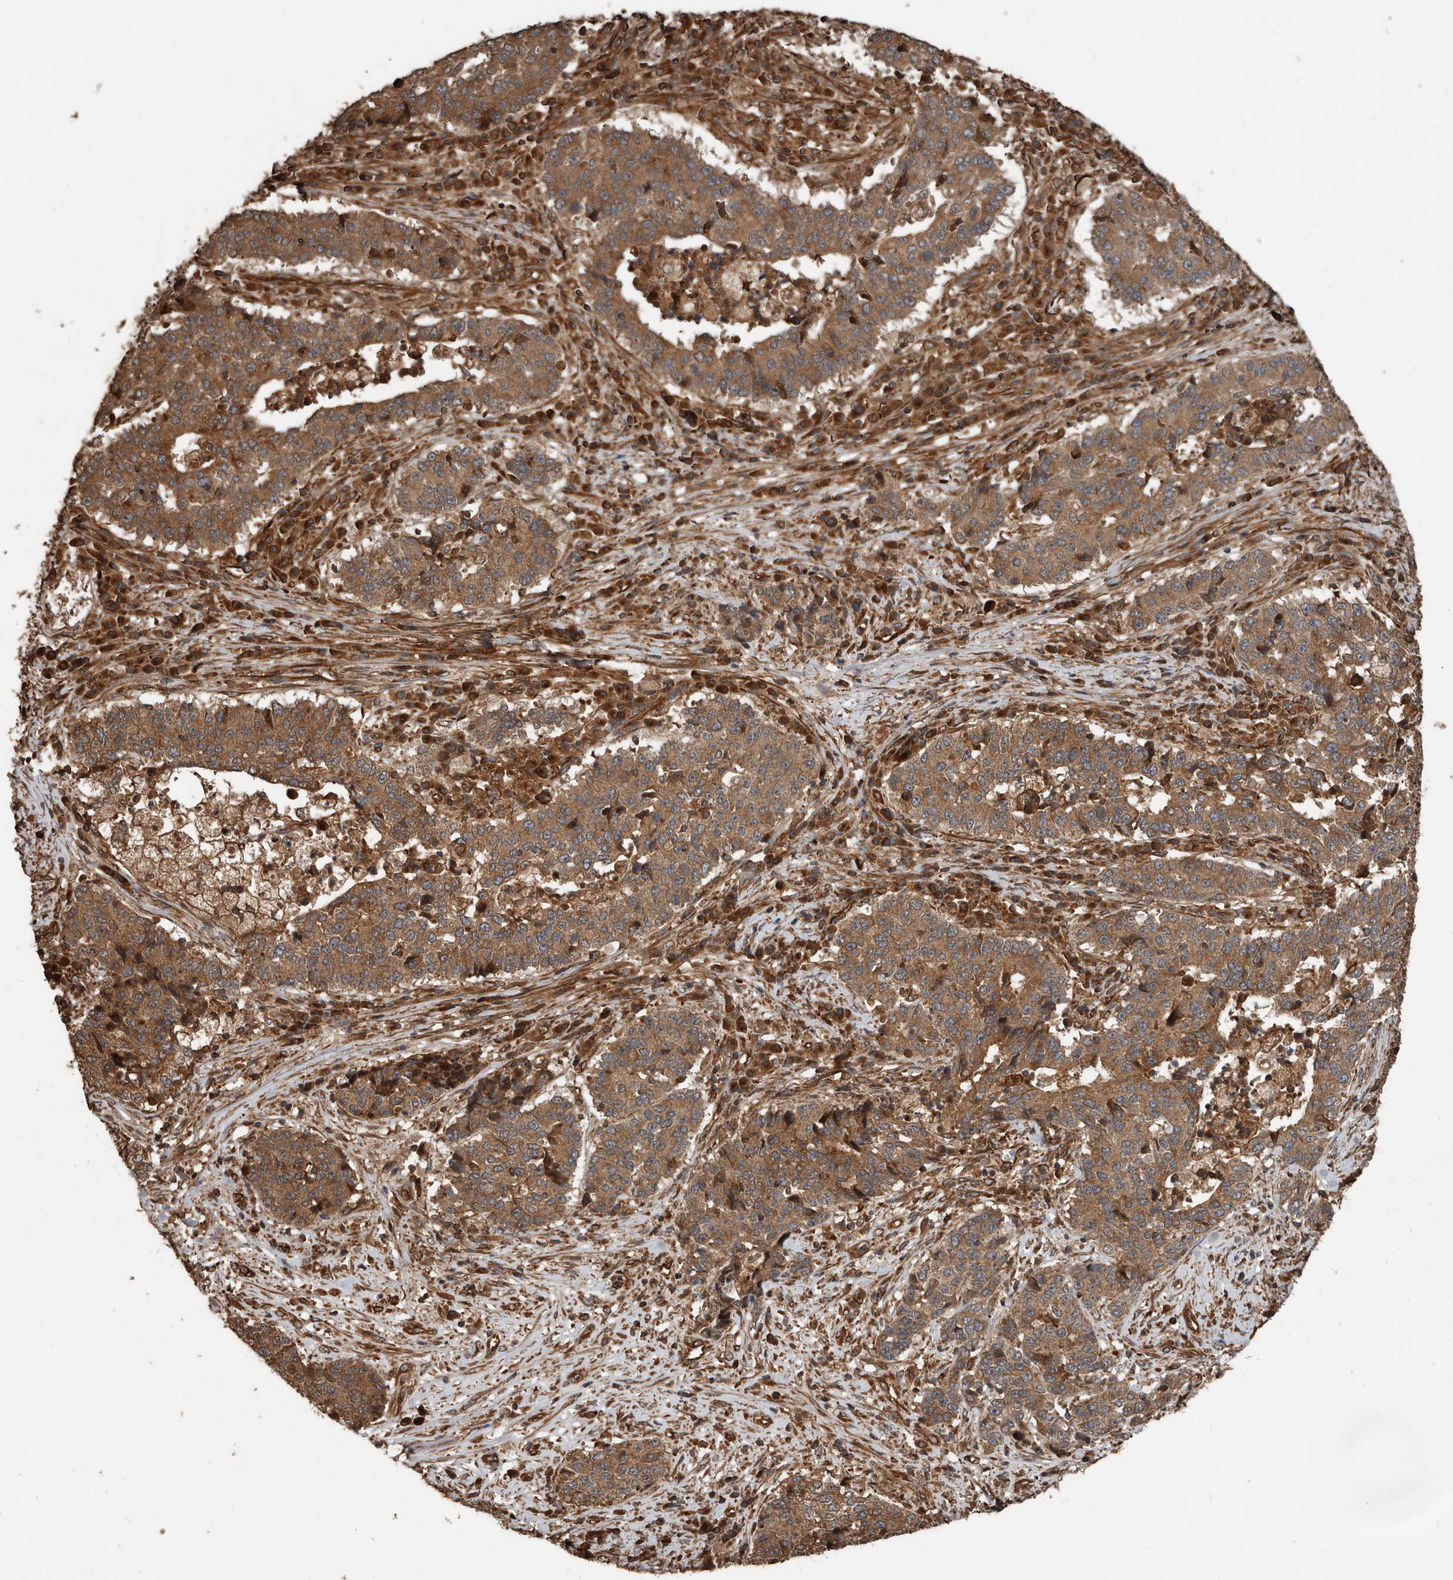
{"staining": {"intensity": "moderate", "quantity": ">75%", "location": "cytoplasmic/membranous"}, "tissue": "stomach cancer", "cell_type": "Tumor cells", "image_type": "cancer", "snomed": [{"axis": "morphology", "description": "Adenocarcinoma, NOS"}, {"axis": "topography", "description": "Stomach"}], "caption": "Stomach cancer (adenocarcinoma) stained with immunohistochemistry exhibits moderate cytoplasmic/membranous staining in approximately >75% of tumor cells.", "gene": "YOD1", "patient": {"sex": "male", "age": 59}}